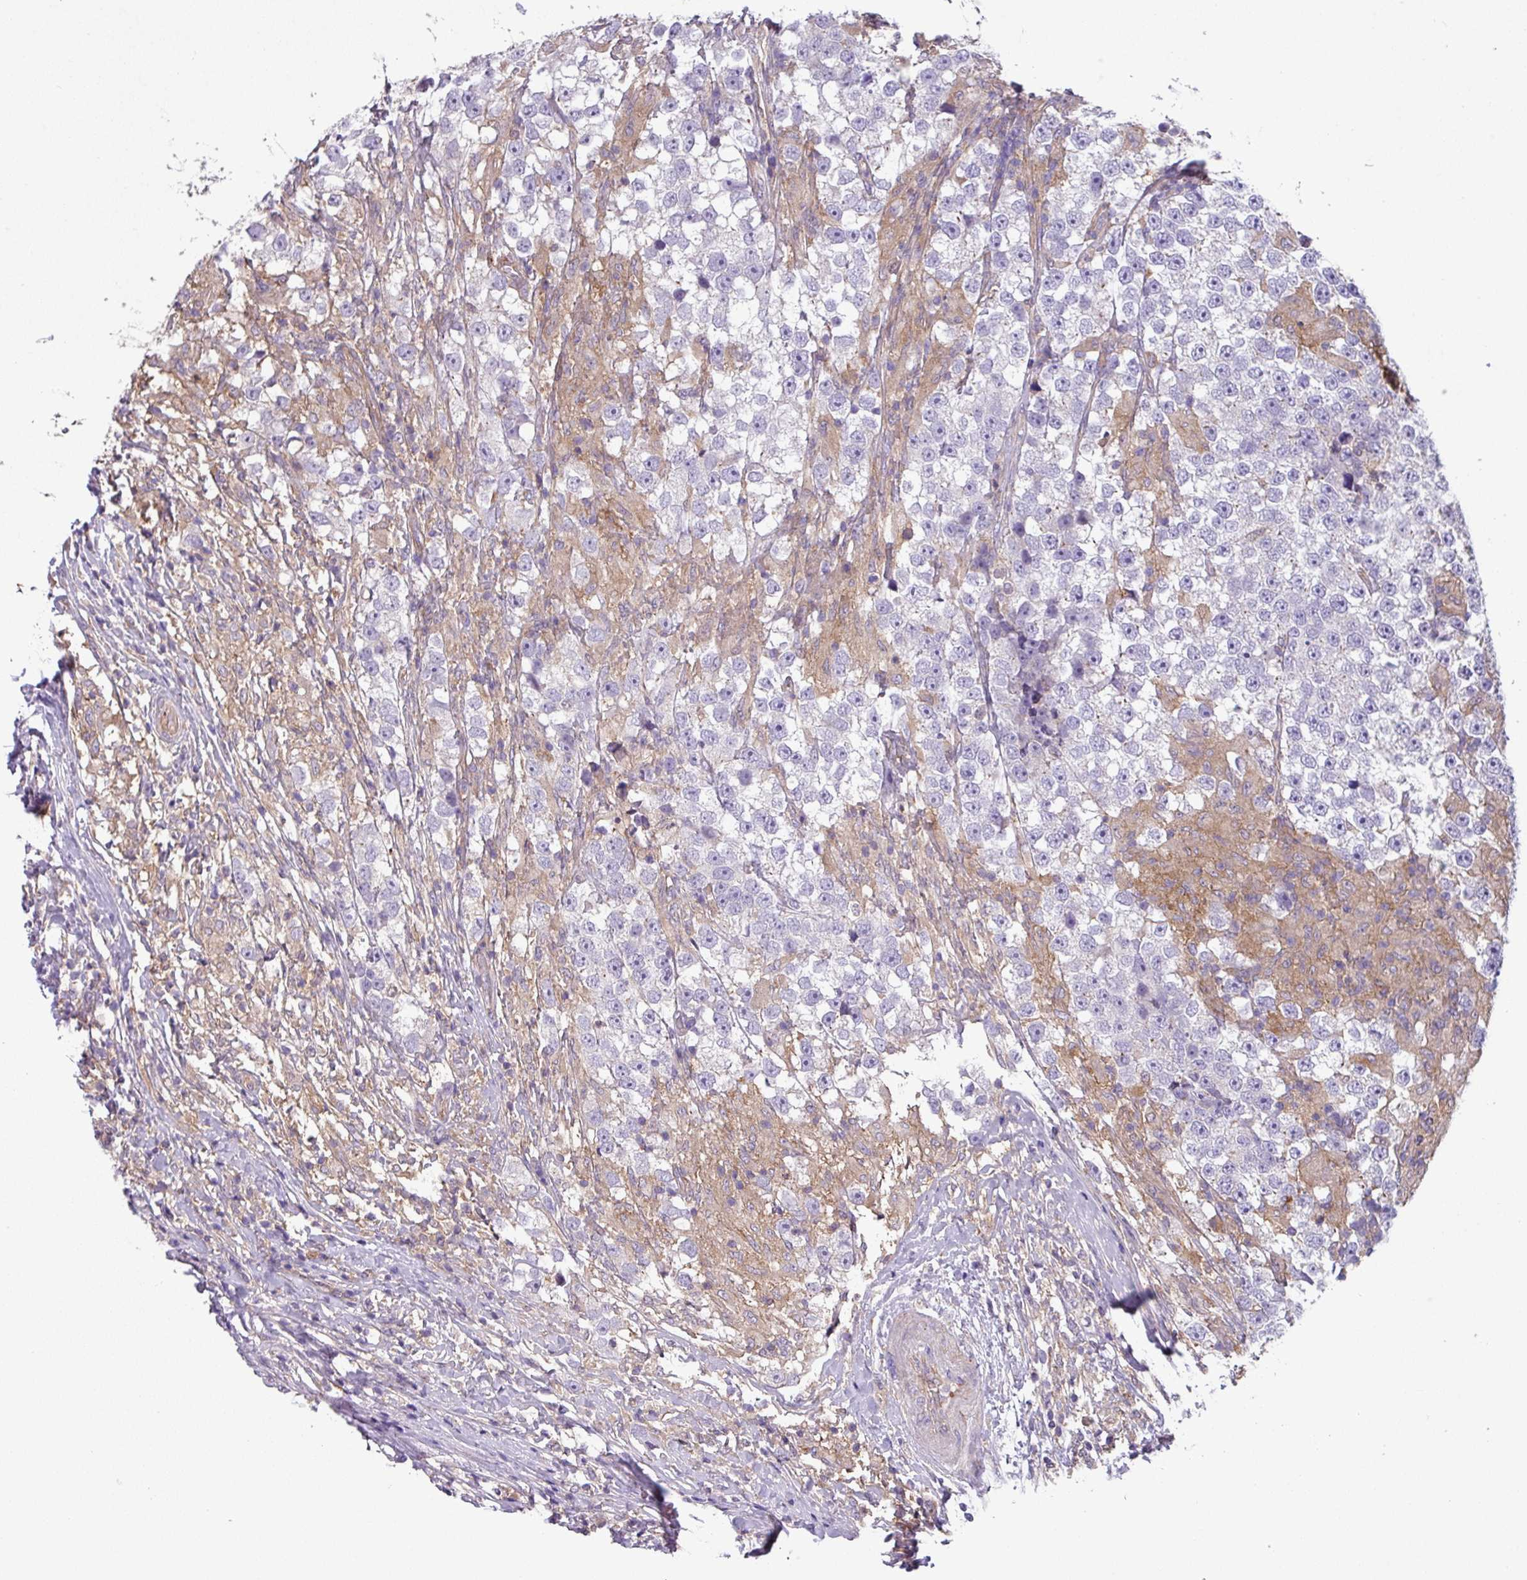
{"staining": {"intensity": "negative", "quantity": "none", "location": "none"}, "tissue": "testis cancer", "cell_type": "Tumor cells", "image_type": "cancer", "snomed": [{"axis": "morphology", "description": "Seminoma, NOS"}, {"axis": "topography", "description": "Testis"}], "caption": "IHC histopathology image of testis cancer stained for a protein (brown), which reveals no expression in tumor cells.", "gene": "SLC23A2", "patient": {"sex": "male", "age": 46}}